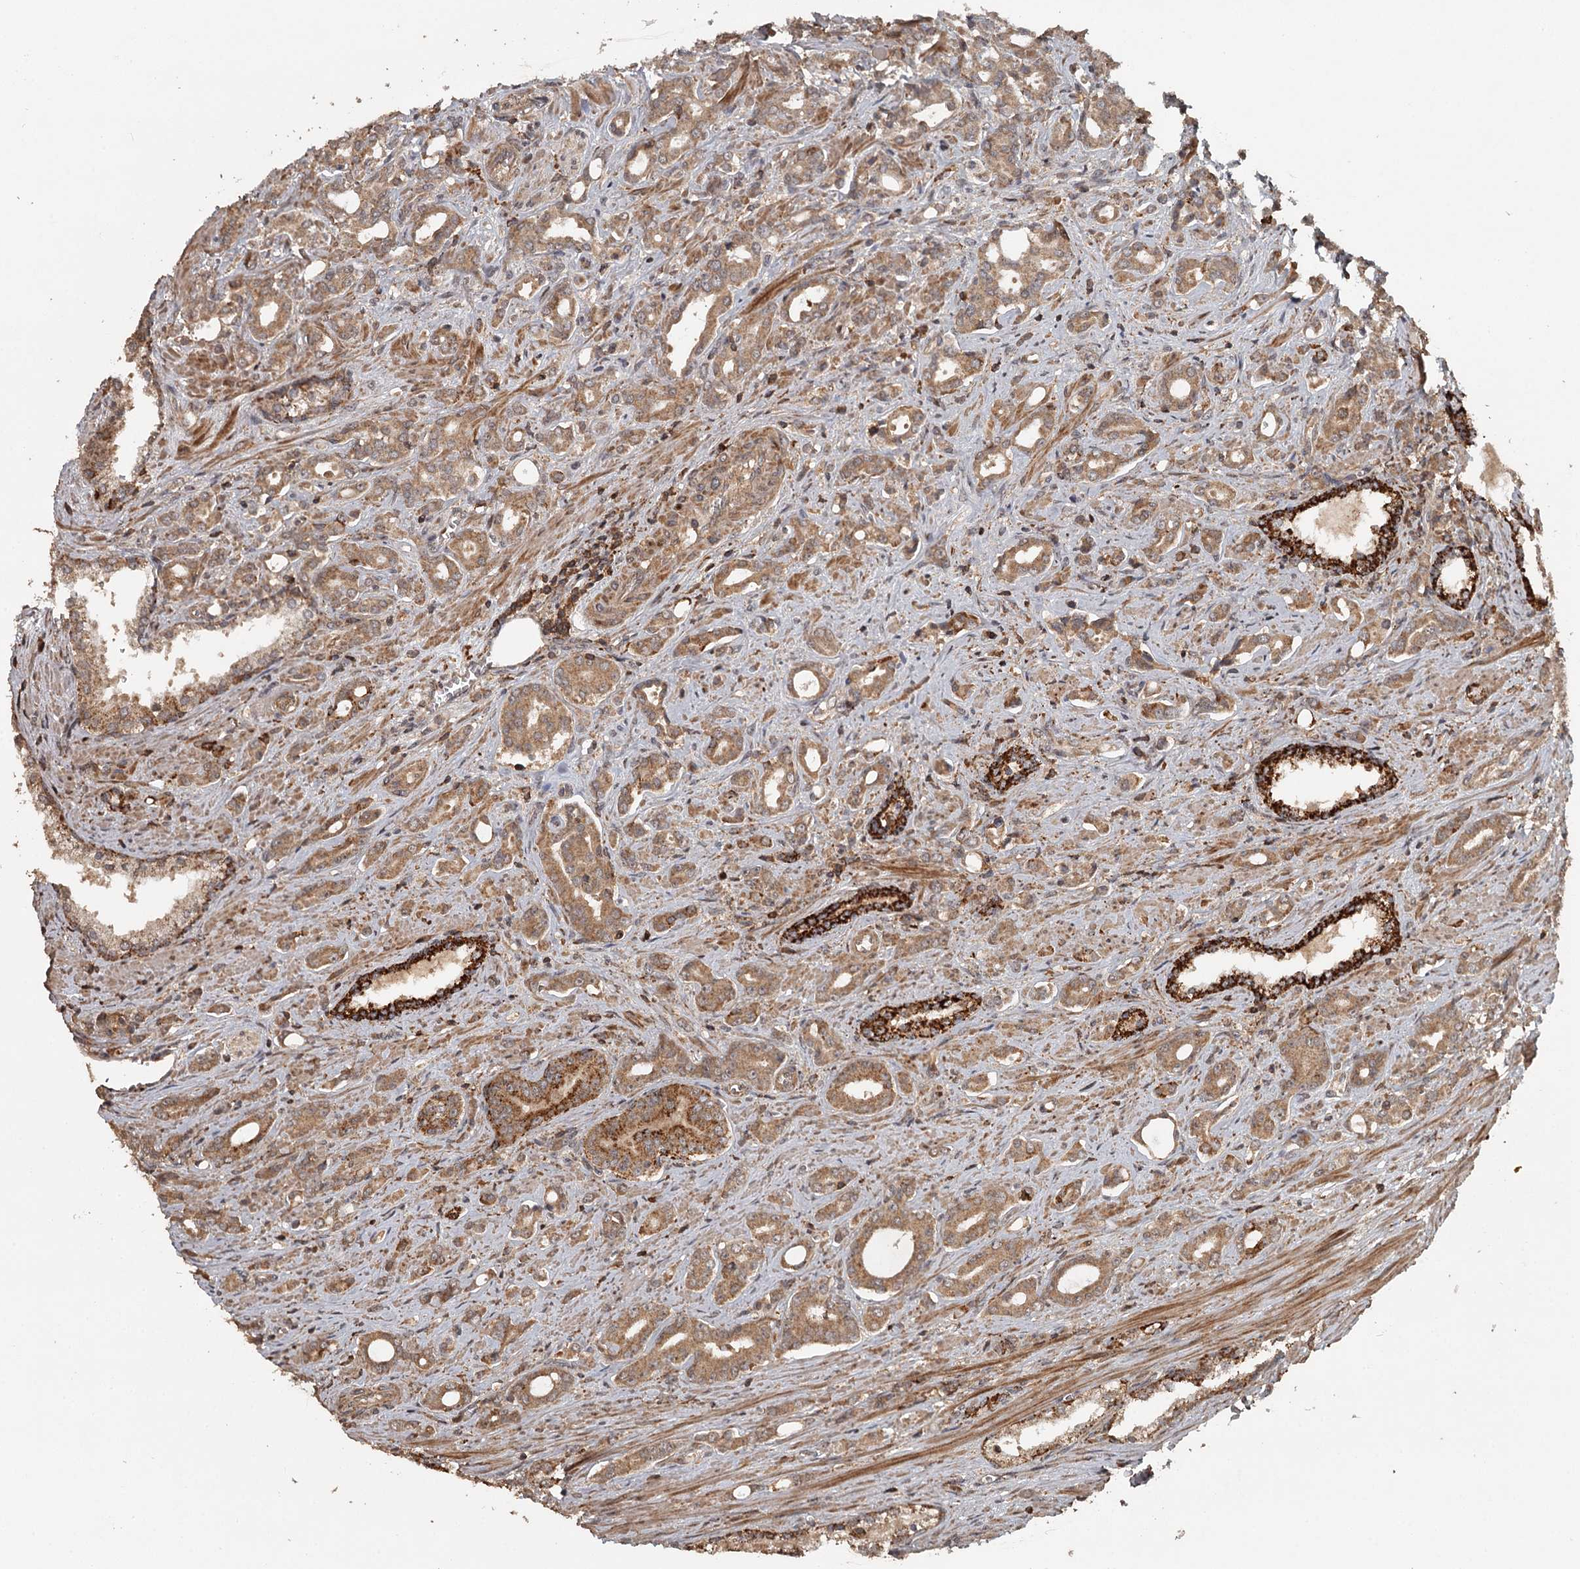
{"staining": {"intensity": "moderate", "quantity": ">75%", "location": "cytoplasmic/membranous"}, "tissue": "prostate cancer", "cell_type": "Tumor cells", "image_type": "cancer", "snomed": [{"axis": "morphology", "description": "Adenocarcinoma, High grade"}, {"axis": "topography", "description": "Prostate"}], "caption": "There is medium levels of moderate cytoplasmic/membranous staining in tumor cells of prostate cancer, as demonstrated by immunohistochemical staining (brown color).", "gene": "FAXC", "patient": {"sex": "male", "age": 72}}